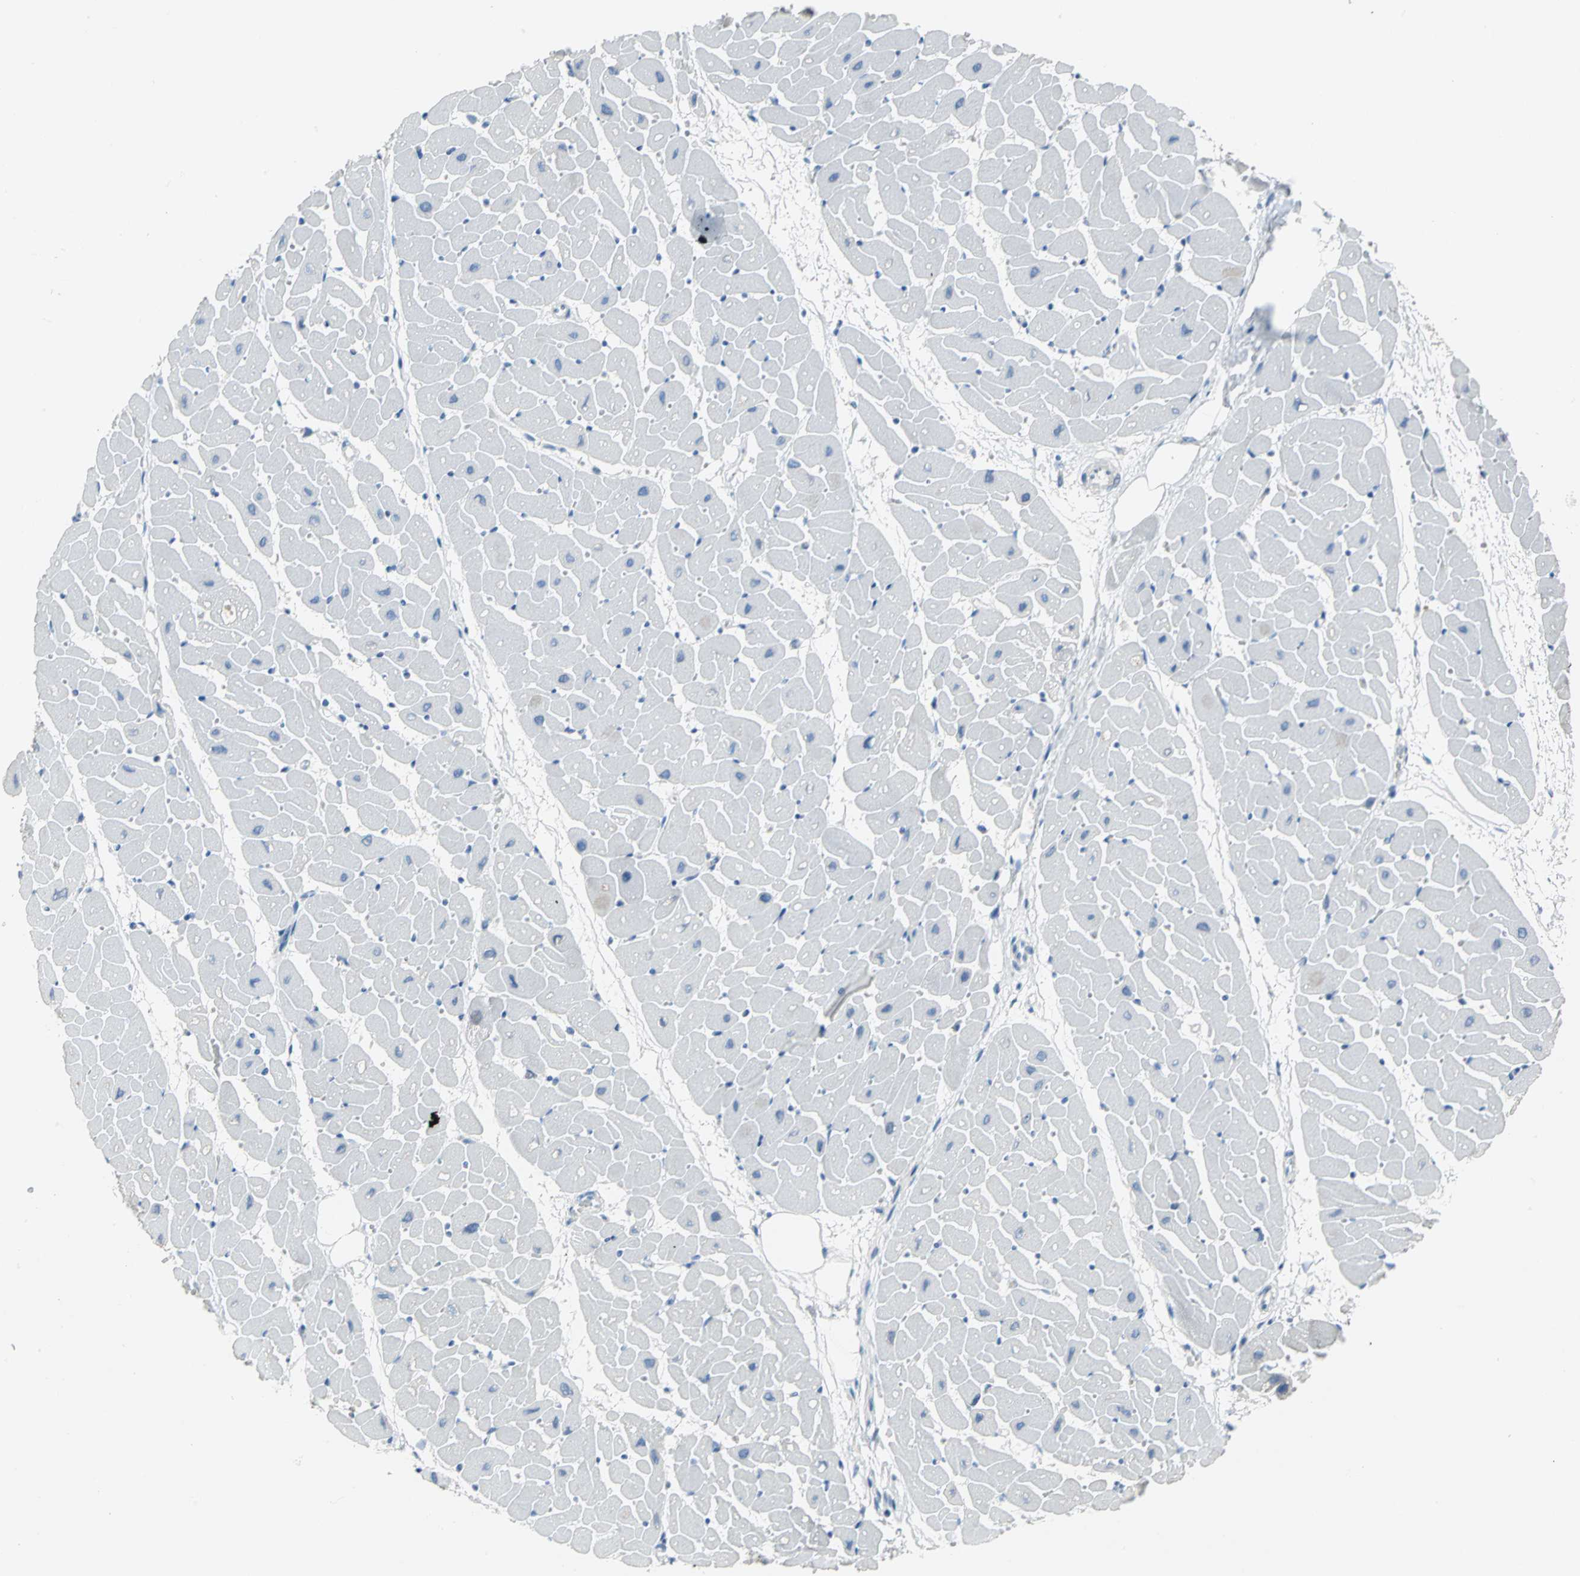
{"staining": {"intensity": "negative", "quantity": "none", "location": "none"}, "tissue": "heart muscle", "cell_type": "Cardiomyocytes", "image_type": "normal", "snomed": [{"axis": "morphology", "description": "Normal tissue, NOS"}, {"axis": "topography", "description": "Heart"}], "caption": "High magnification brightfield microscopy of normal heart muscle stained with DAB (brown) and counterstained with hematoxylin (blue): cardiomyocytes show no significant staining. Brightfield microscopy of immunohistochemistry stained with DAB (3,3'-diaminobenzidine) (brown) and hematoxylin (blue), captured at high magnification.", "gene": "MCM4", "patient": {"sex": "female", "age": 19}}